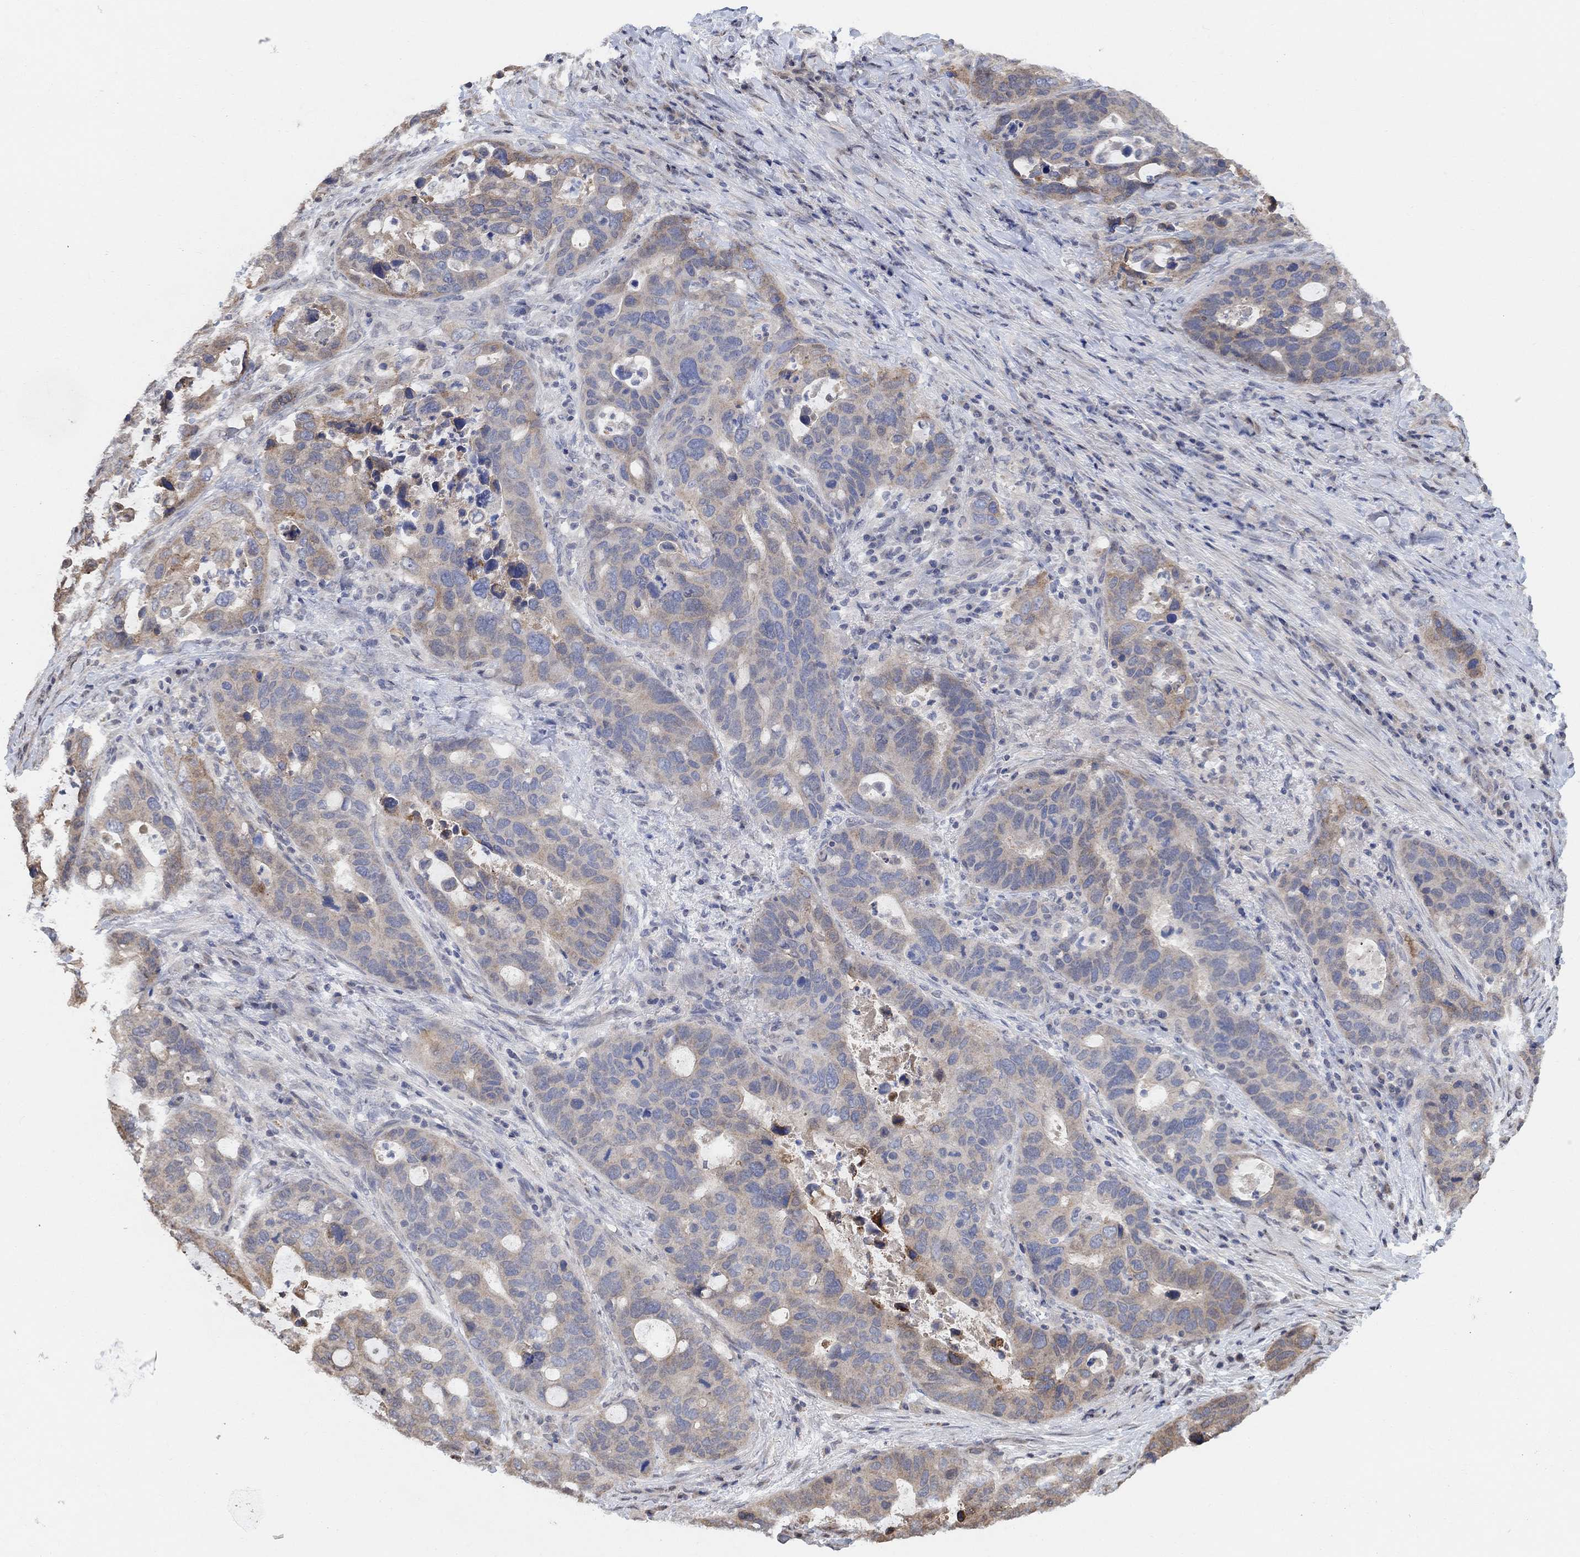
{"staining": {"intensity": "moderate", "quantity": "<25%", "location": "cytoplasmic/membranous"}, "tissue": "stomach cancer", "cell_type": "Tumor cells", "image_type": "cancer", "snomed": [{"axis": "morphology", "description": "Adenocarcinoma, NOS"}, {"axis": "topography", "description": "Stomach"}], "caption": "Moderate cytoplasmic/membranous positivity for a protein is seen in about <25% of tumor cells of stomach adenocarcinoma using immunohistochemistry.", "gene": "UNC5B", "patient": {"sex": "male", "age": 54}}